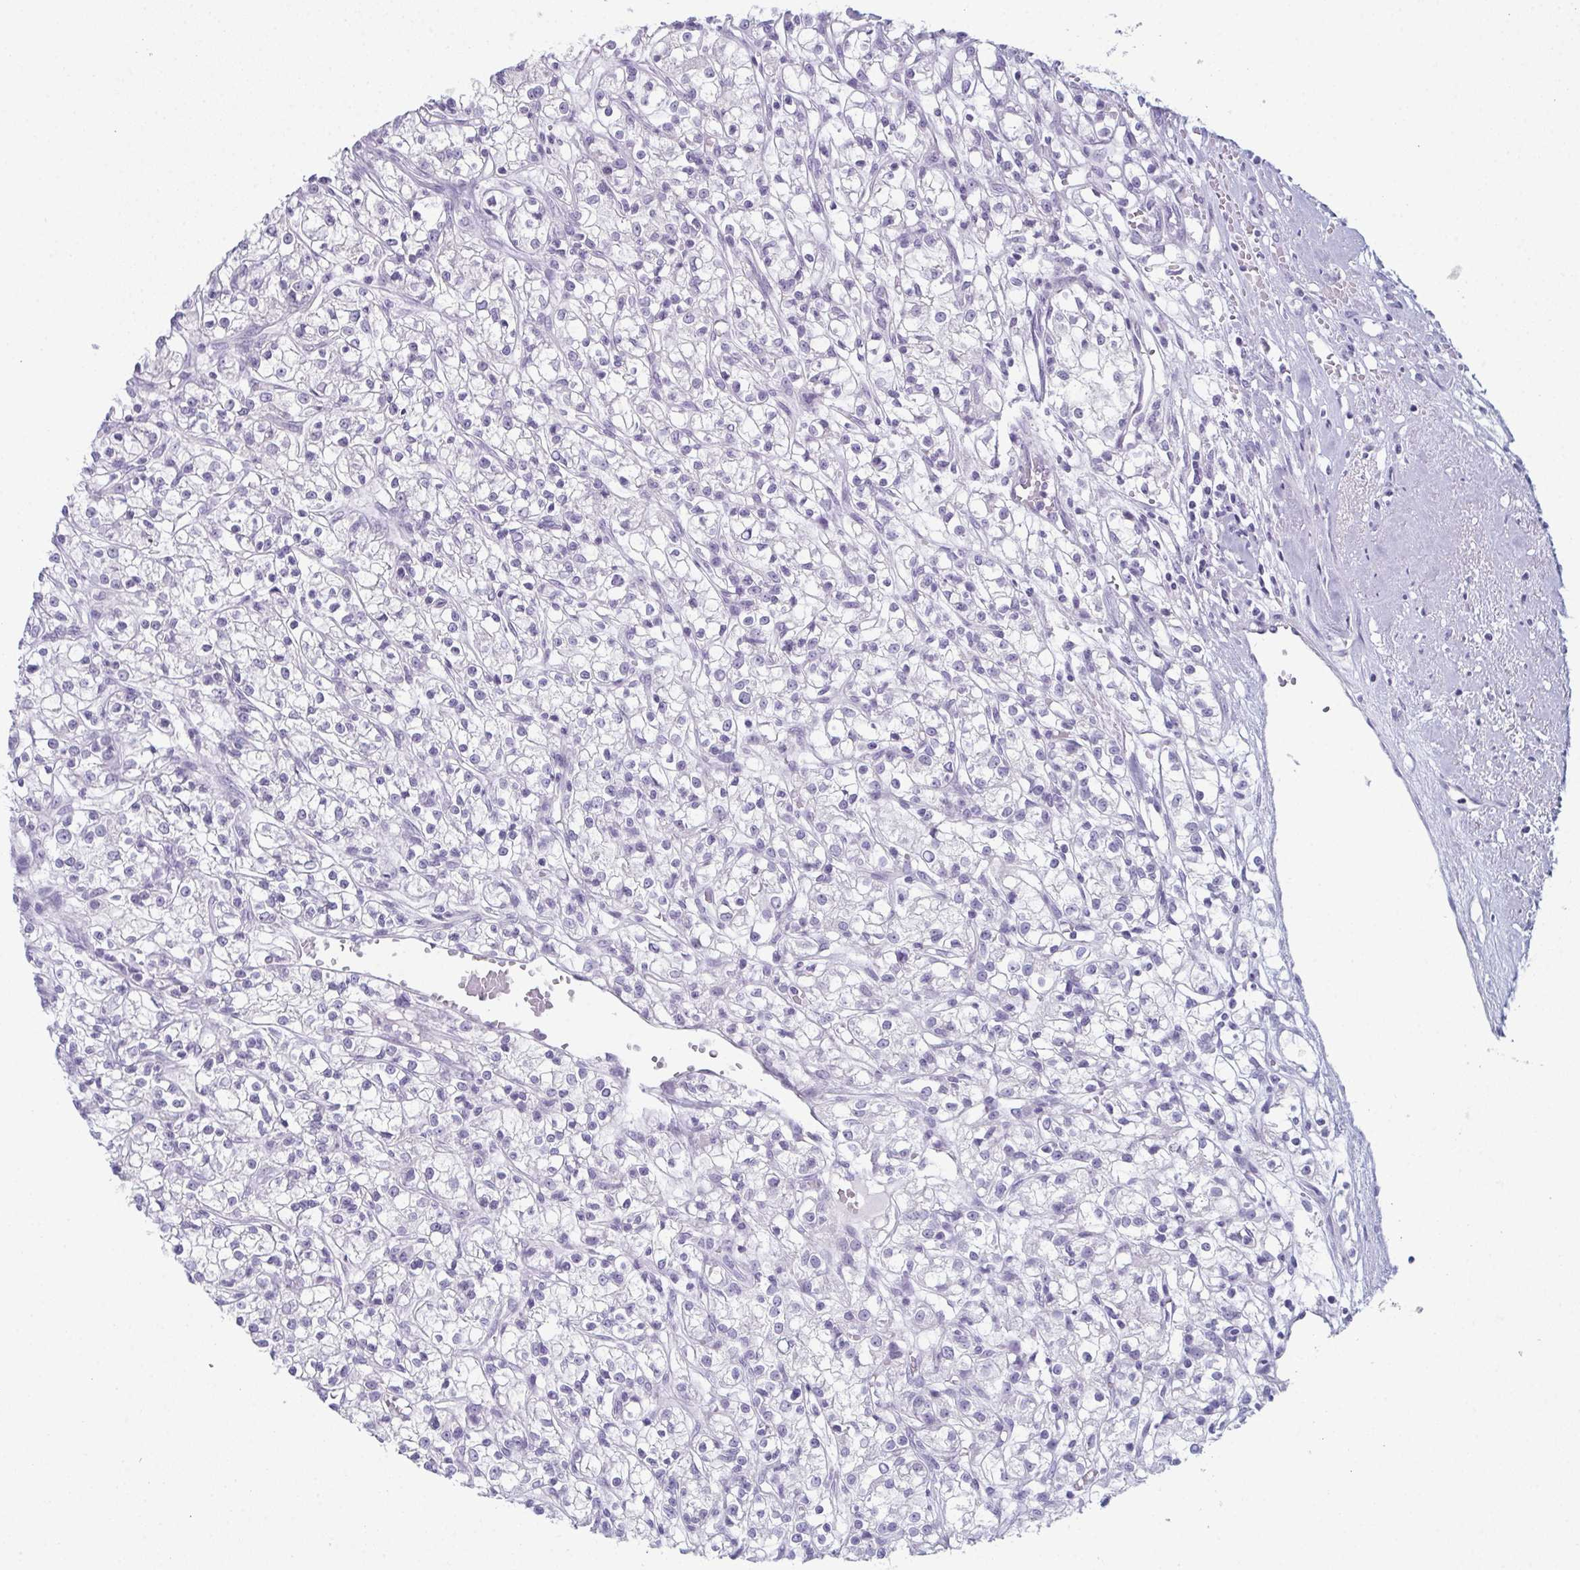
{"staining": {"intensity": "negative", "quantity": "none", "location": "none"}, "tissue": "renal cancer", "cell_type": "Tumor cells", "image_type": "cancer", "snomed": [{"axis": "morphology", "description": "Adenocarcinoma, NOS"}, {"axis": "topography", "description": "Kidney"}], "caption": "Tumor cells show no significant positivity in adenocarcinoma (renal).", "gene": "ENKUR", "patient": {"sex": "female", "age": 59}}